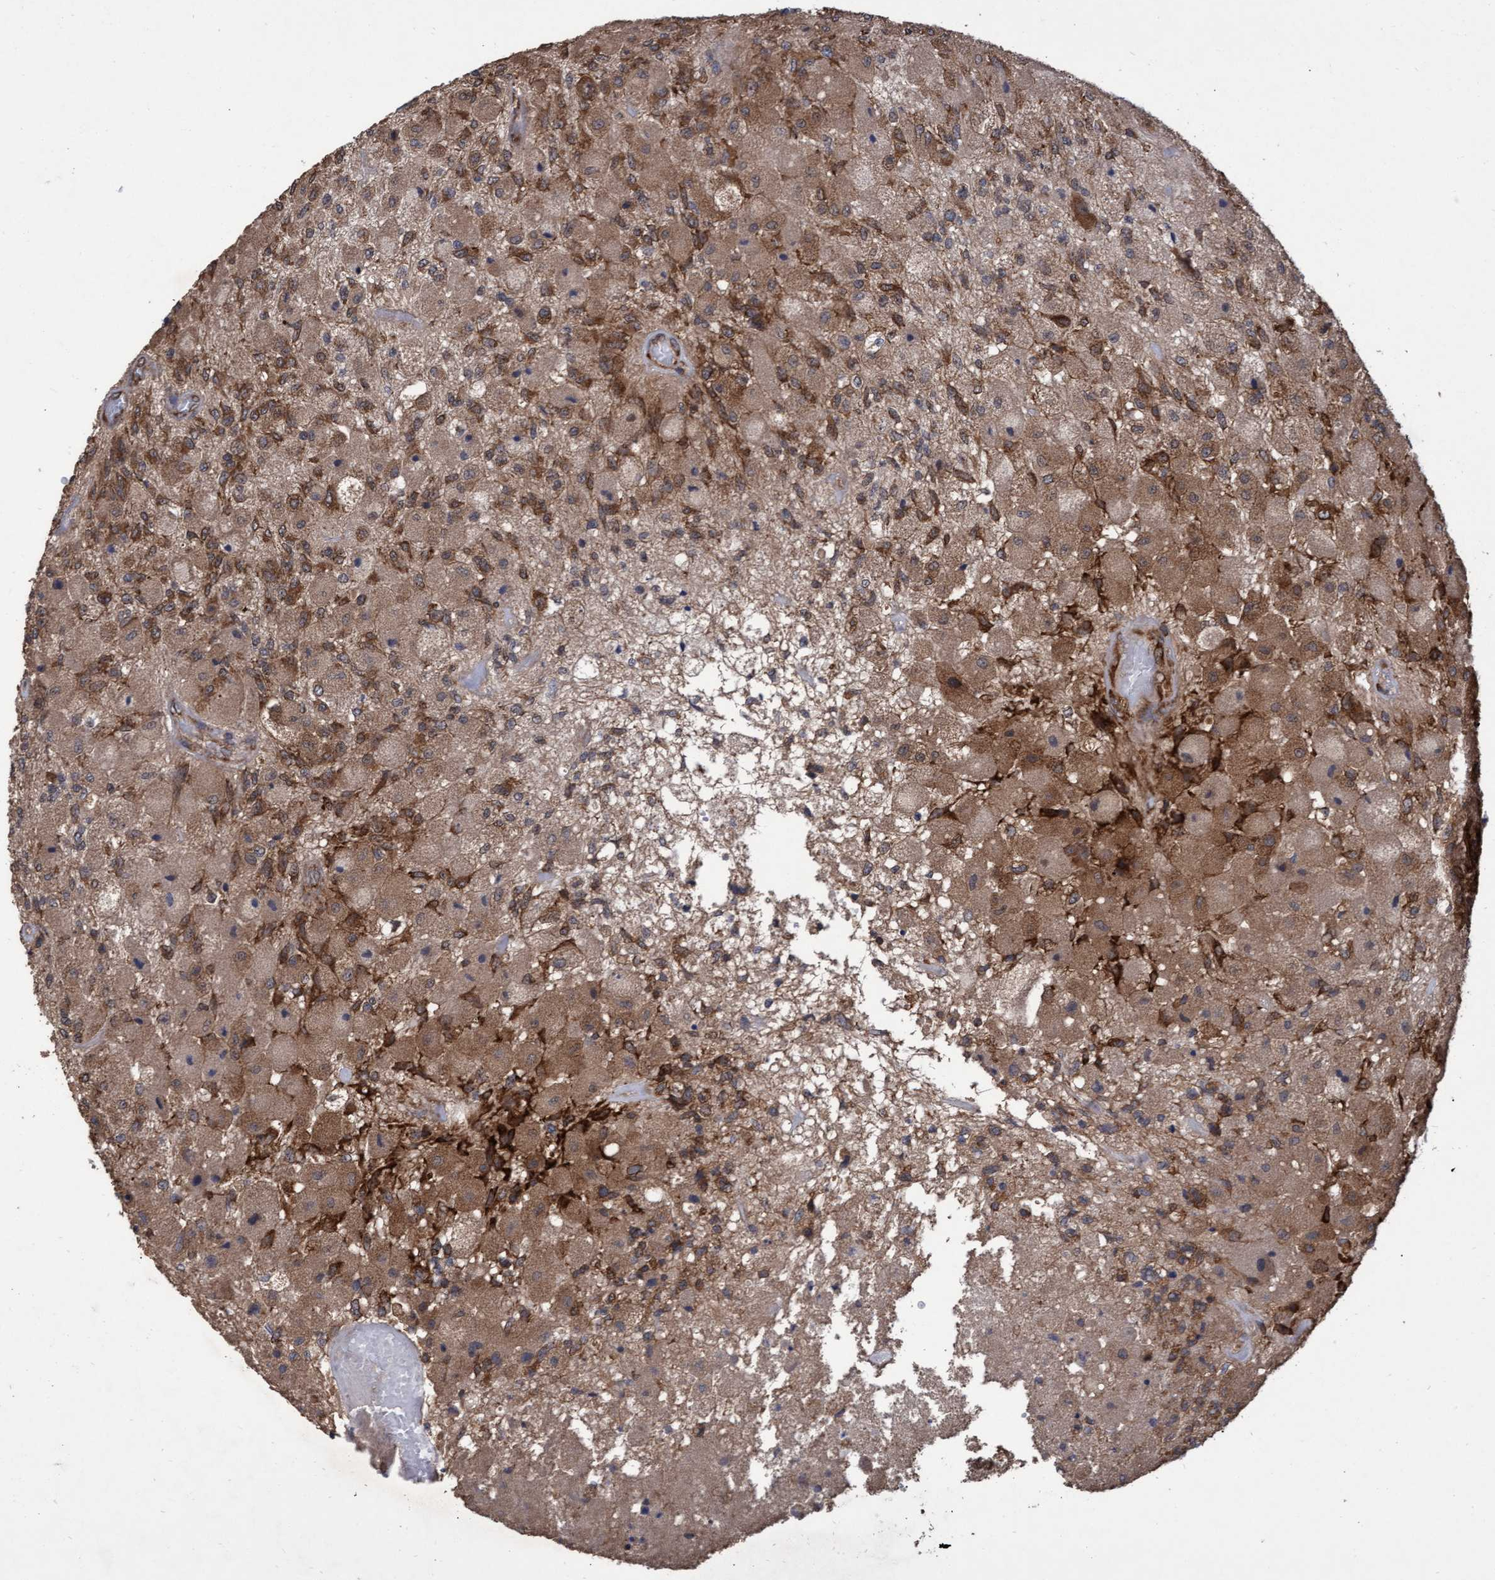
{"staining": {"intensity": "moderate", "quantity": ">75%", "location": "cytoplasmic/membranous"}, "tissue": "glioma", "cell_type": "Tumor cells", "image_type": "cancer", "snomed": [{"axis": "morphology", "description": "Normal tissue, NOS"}, {"axis": "morphology", "description": "Glioma, malignant, High grade"}, {"axis": "topography", "description": "Cerebral cortex"}], "caption": "Immunohistochemistry (IHC) of malignant glioma (high-grade) shows medium levels of moderate cytoplasmic/membranous expression in about >75% of tumor cells.", "gene": "ABCF2", "patient": {"sex": "male", "age": 77}}